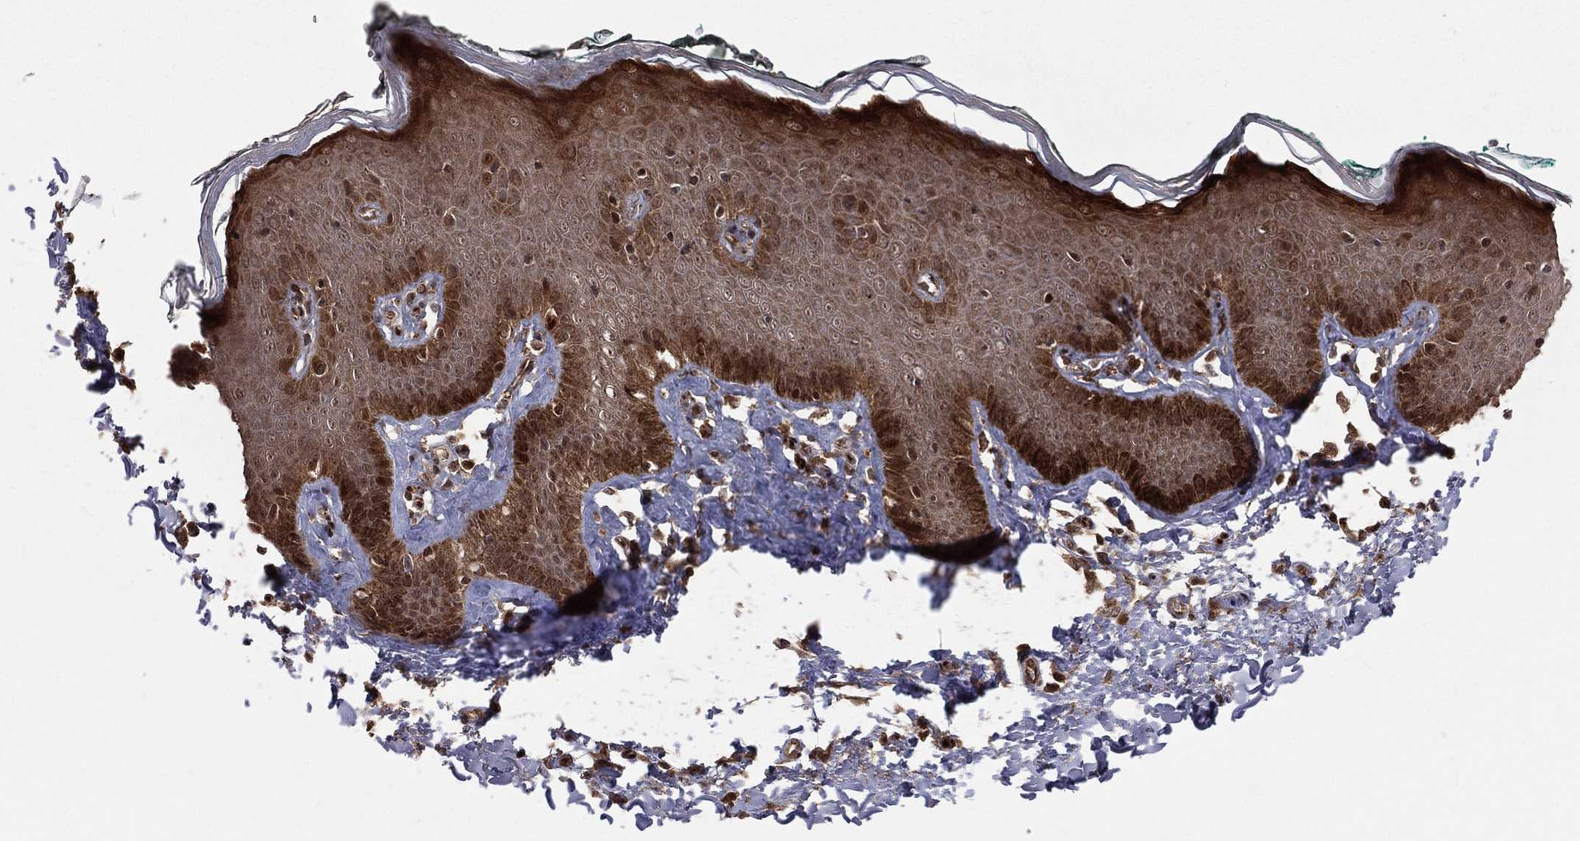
{"staining": {"intensity": "strong", "quantity": ">75%", "location": "cytoplasmic/membranous"}, "tissue": "vagina", "cell_type": "Squamous epithelial cells", "image_type": "normal", "snomed": [{"axis": "morphology", "description": "Normal tissue, NOS"}, {"axis": "topography", "description": "Vagina"}], "caption": "IHC of unremarkable vagina displays high levels of strong cytoplasmic/membranous expression in approximately >75% of squamous epithelial cells.", "gene": "MAPK1", "patient": {"sex": "female", "age": 66}}